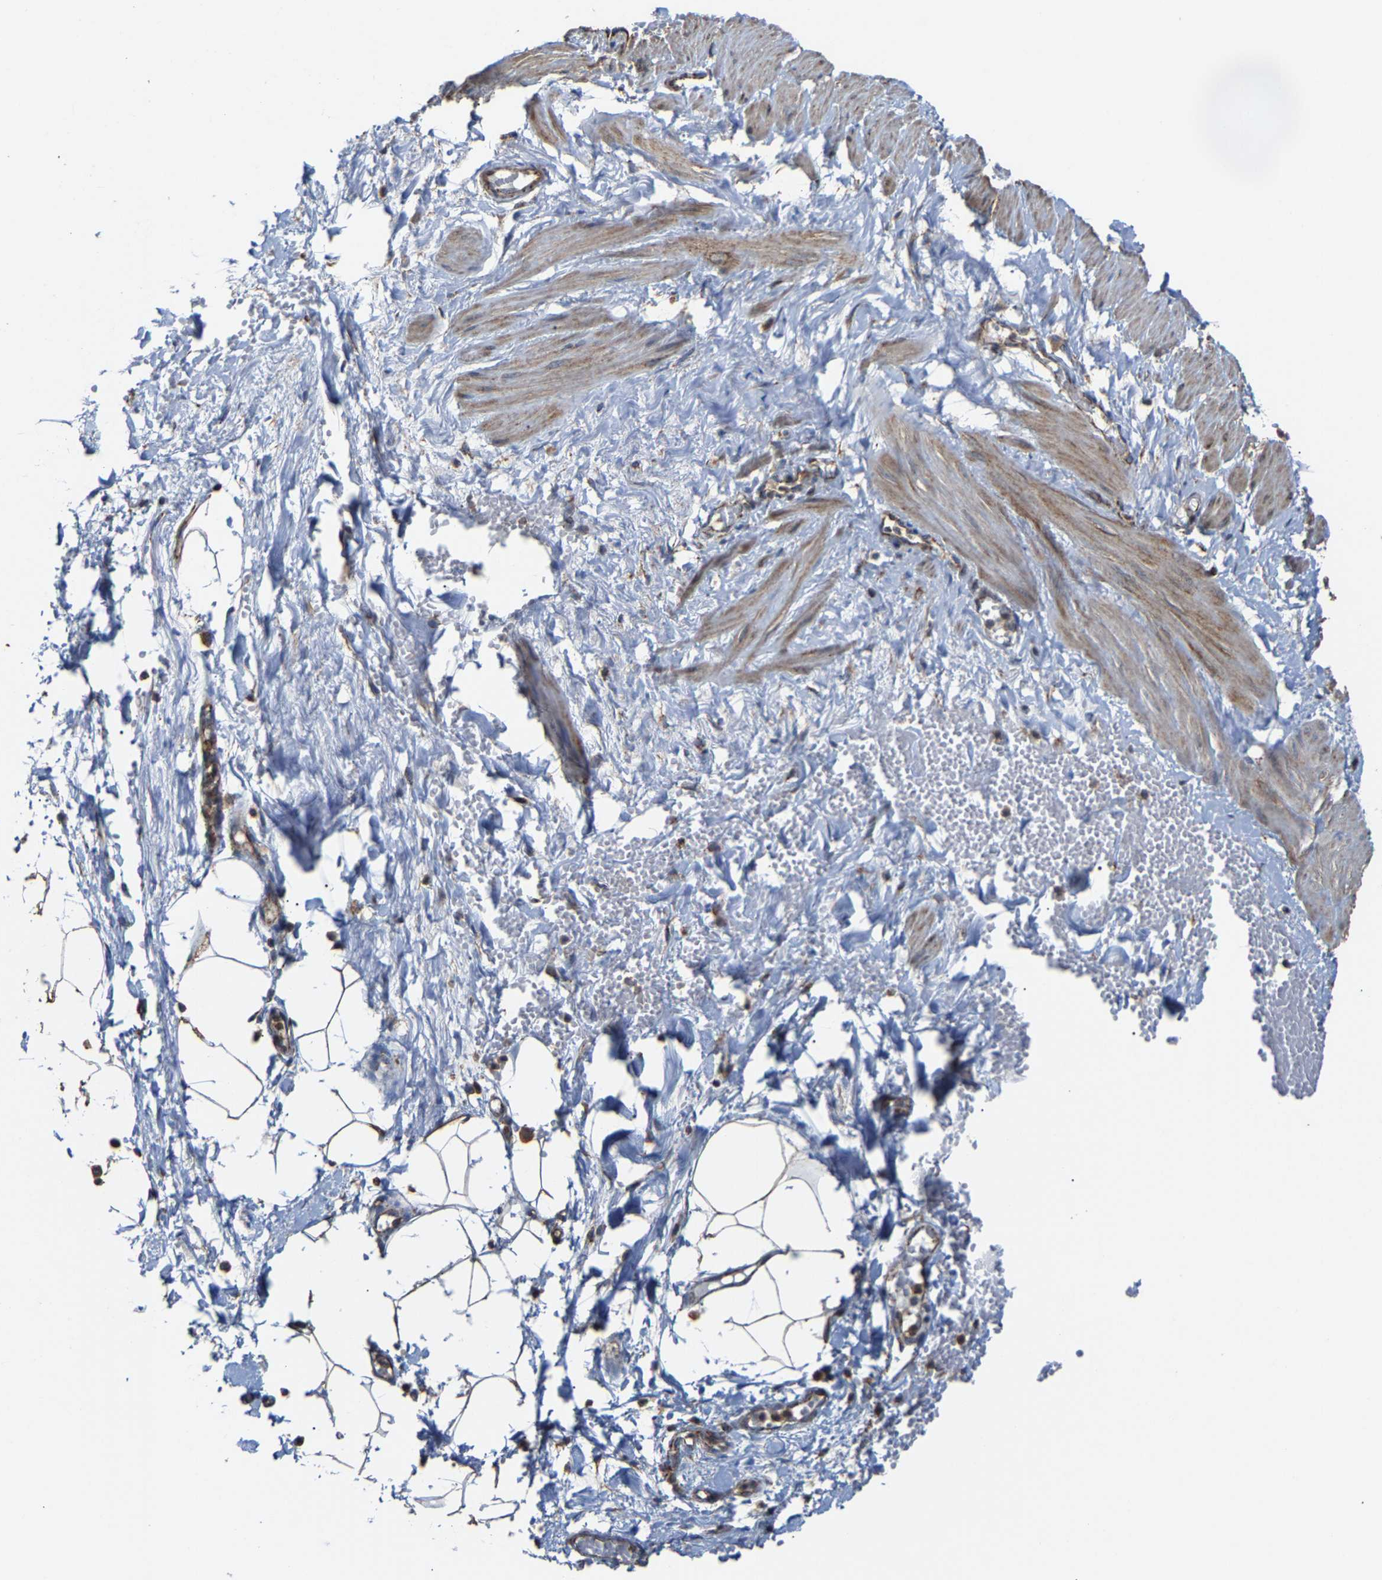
{"staining": {"intensity": "moderate", "quantity": ">75%", "location": "cytoplasmic/membranous"}, "tissue": "adipose tissue", "cell_type": "Adipocytes", "image_type": "normal", "snomed": [{"axis": "morphology", "description": "Normal tissue, NOS"}, {"axis": "topography", "description": "Soft tissue"}], "caption": "IHC micrograph of unremarkable human adipose tissue stained for a protein (brown), which demonstrates medium levels of moderate cytoplasmic/membranous staining in approximately >75% of adipocytes.", "gene": "NDUFV3", "patient": {"sex": "male", "age": 72}}